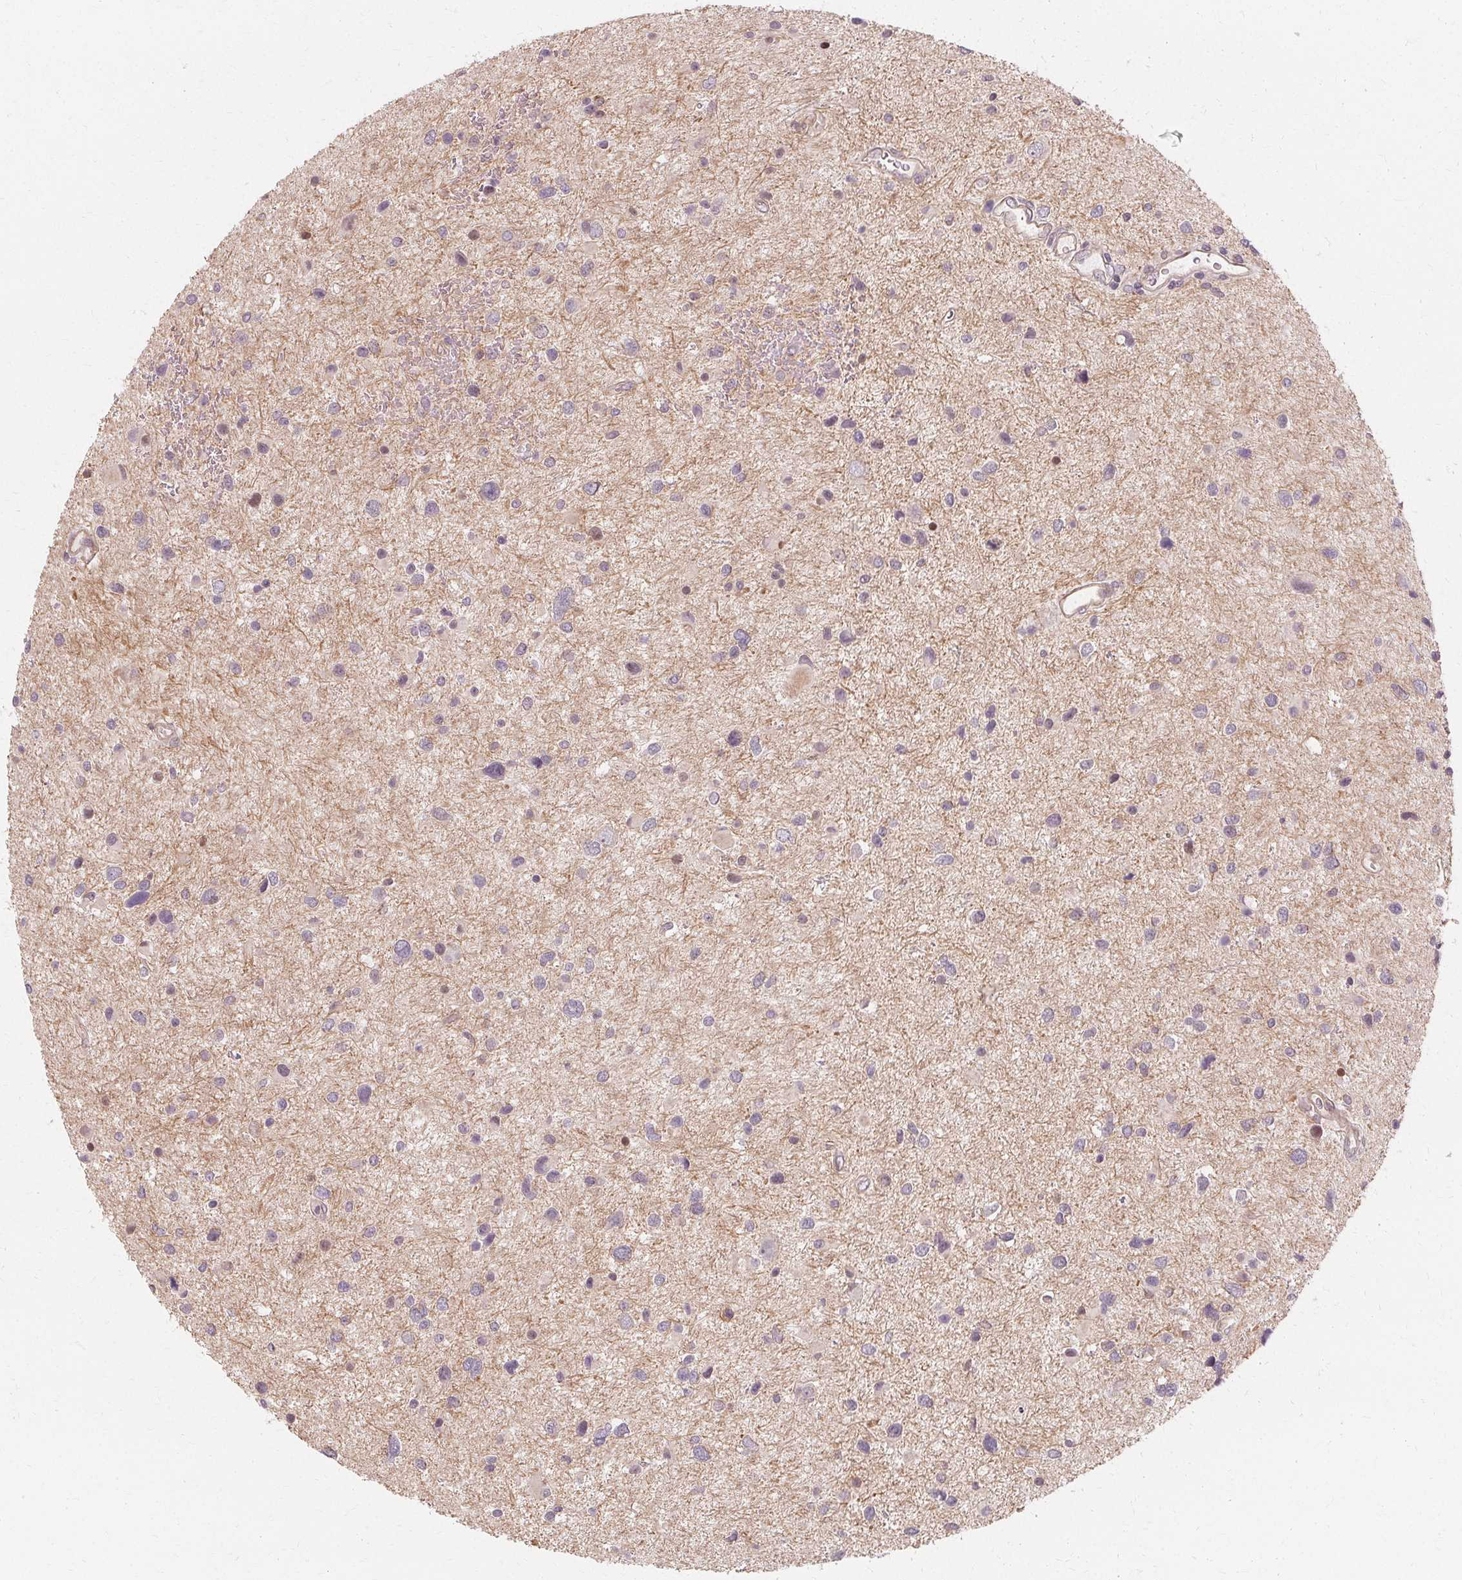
{"staining": {"intensity": "weak", "quantity": "<25%", "location": "nuclear"}, "tissue": "glioma", "cell_type": "Tumor cells", "image_type": "cancer", "snomed": [{"axis": "morphology", "description": "Glioma, malignant, Low grade"}, {"axis": "topography", "description": "Brain"}], "caption": "Low-grade glioma (malignant) was stained to show a protein in brown. There is no significant expression in tumor cells. (DAB (3,3'-diaminobenzidine) immunohistochemistry (IHC) visualized using brightfield microscopy, high magnification).", "gene": "USP8", "patient": {"sex": "female", "age": 32}}